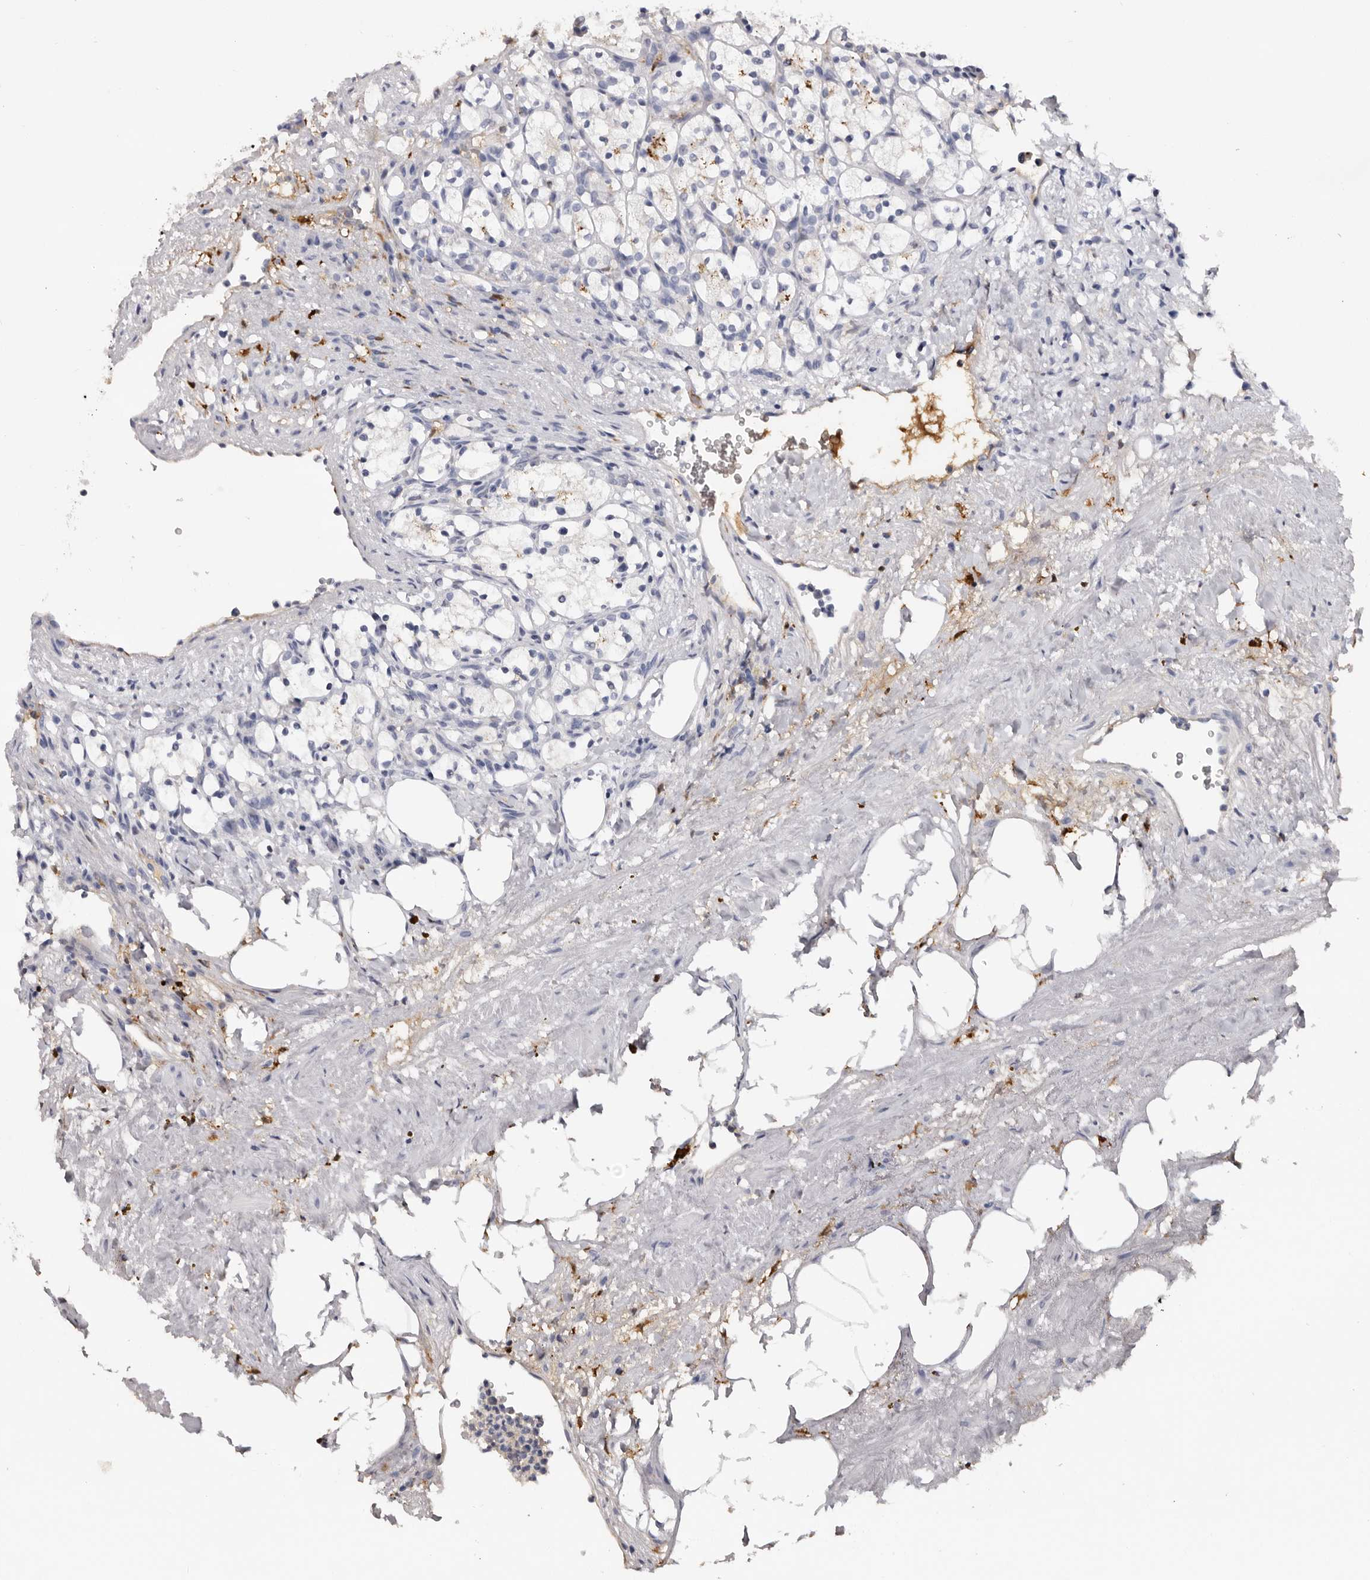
{"staining": {"intensity": "negative", "quantity": "none", "location": "none"}, "tissue": "renal cancer", "cell_type": "Tumor cells", "image_type": "cancer", "snomed": [{"axis": "morphology", "description": "Adenocarcinoma, NOS"}, {"axis": "topography", "description": "Kidney"}], "caption": "High power microscopy photomicrograph of an immunohistochemistry (IHC) image of renal cancer (adenocarcinoma), revealing no significant expression in tumor cells. (DAB immunohistochemistry, high magnification).", "gene": "KLHL38", "patient": {"sex": "female", "age": 69}}